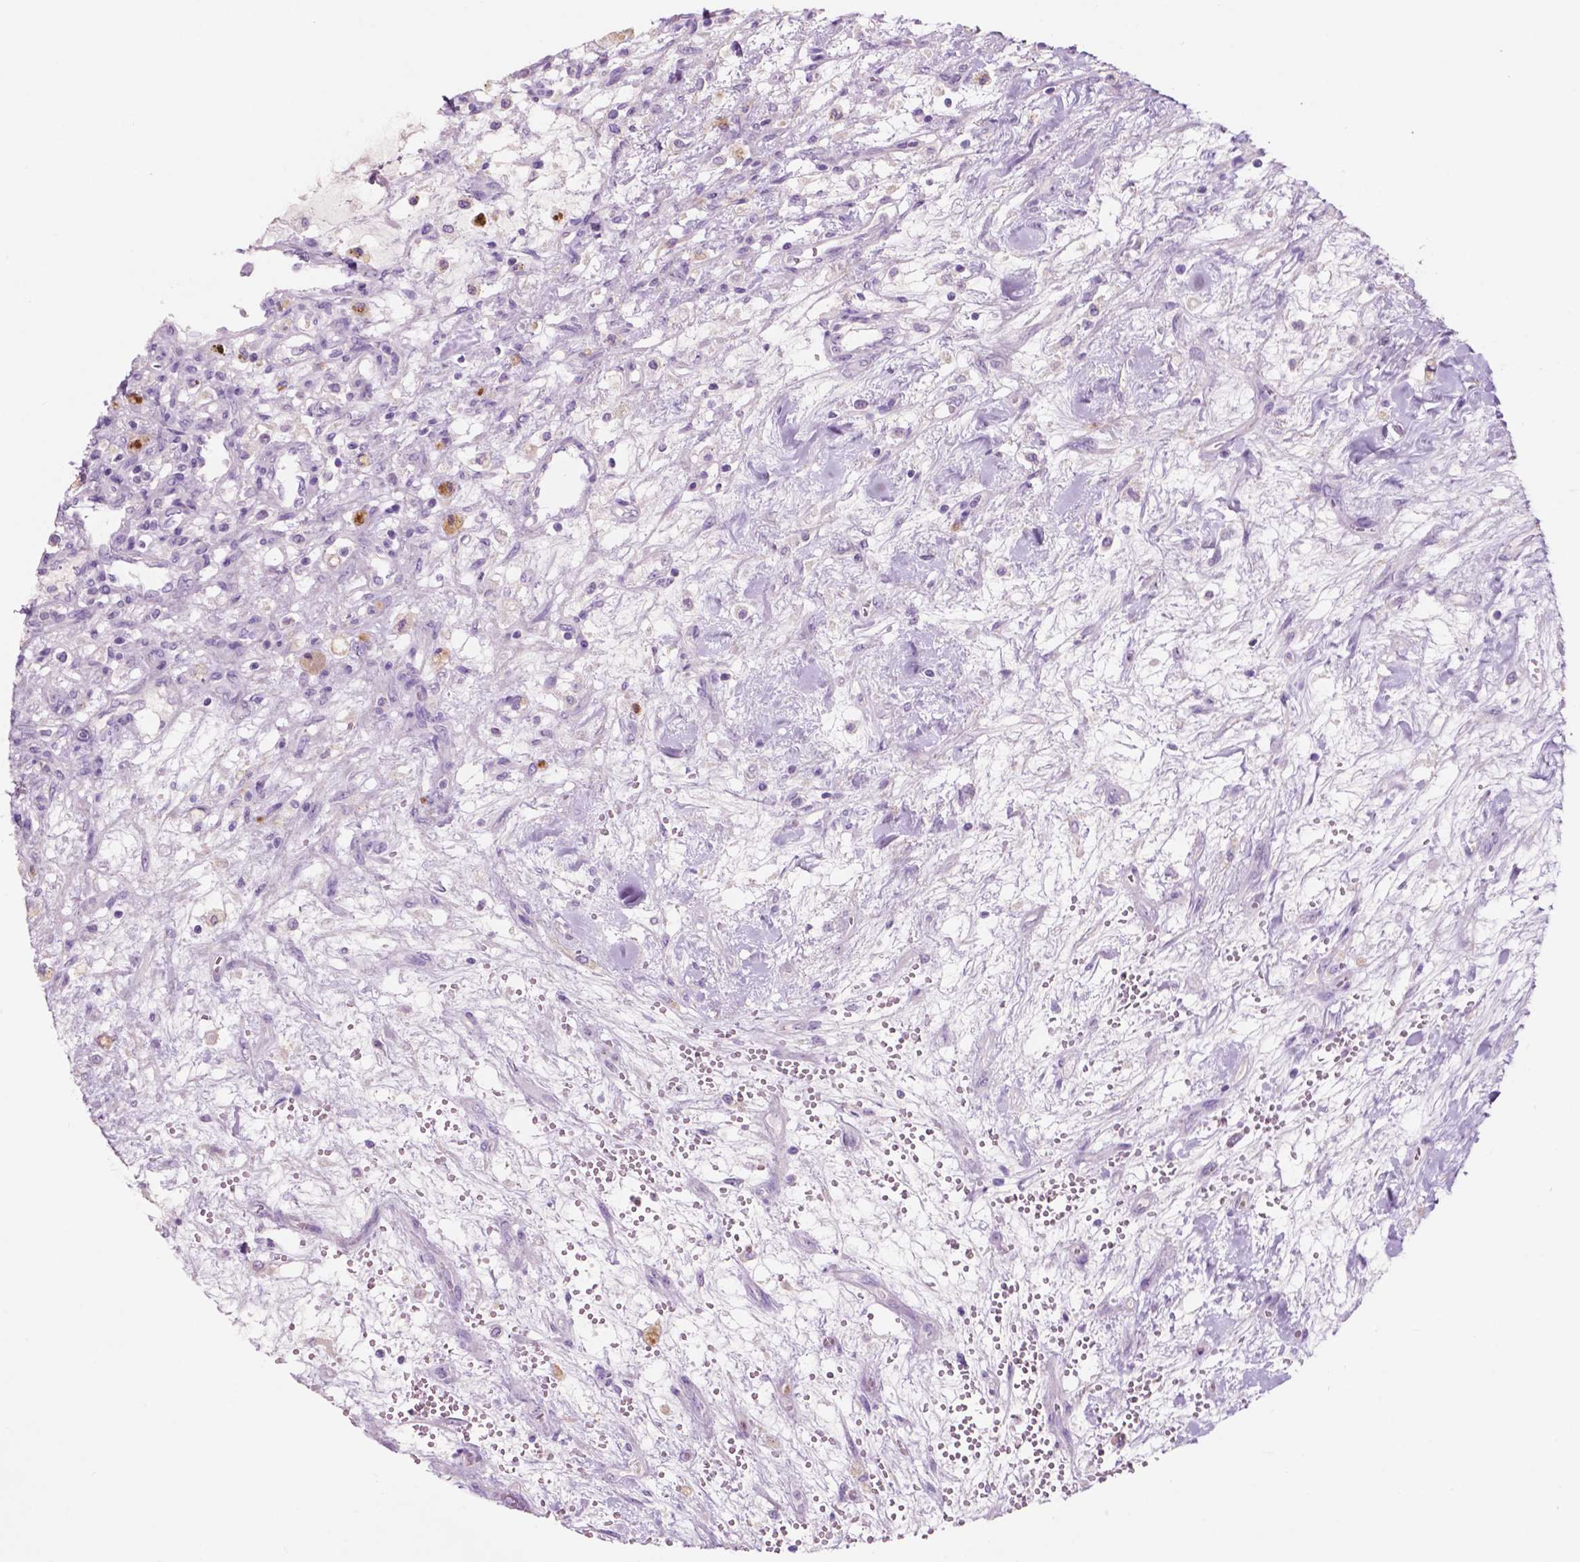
{"staining": {"intensity": "negative", "quantity": "none", "location": "none"}, "tissue": "renal cancer", "cell_type": "Tumor cells", "image_type": "cancer", "snomed": [{"axis": "morphology", "description": "Adenocarcinoma, NOS"}, {"axis": "topography", "description": "Kidney"}], "caption": "Immunohistochemical staining of human renal cancer shows no significant positivity in tumor cells.", "gene": "CUZD1", "patient": {"sex": "female", "age": 63}}